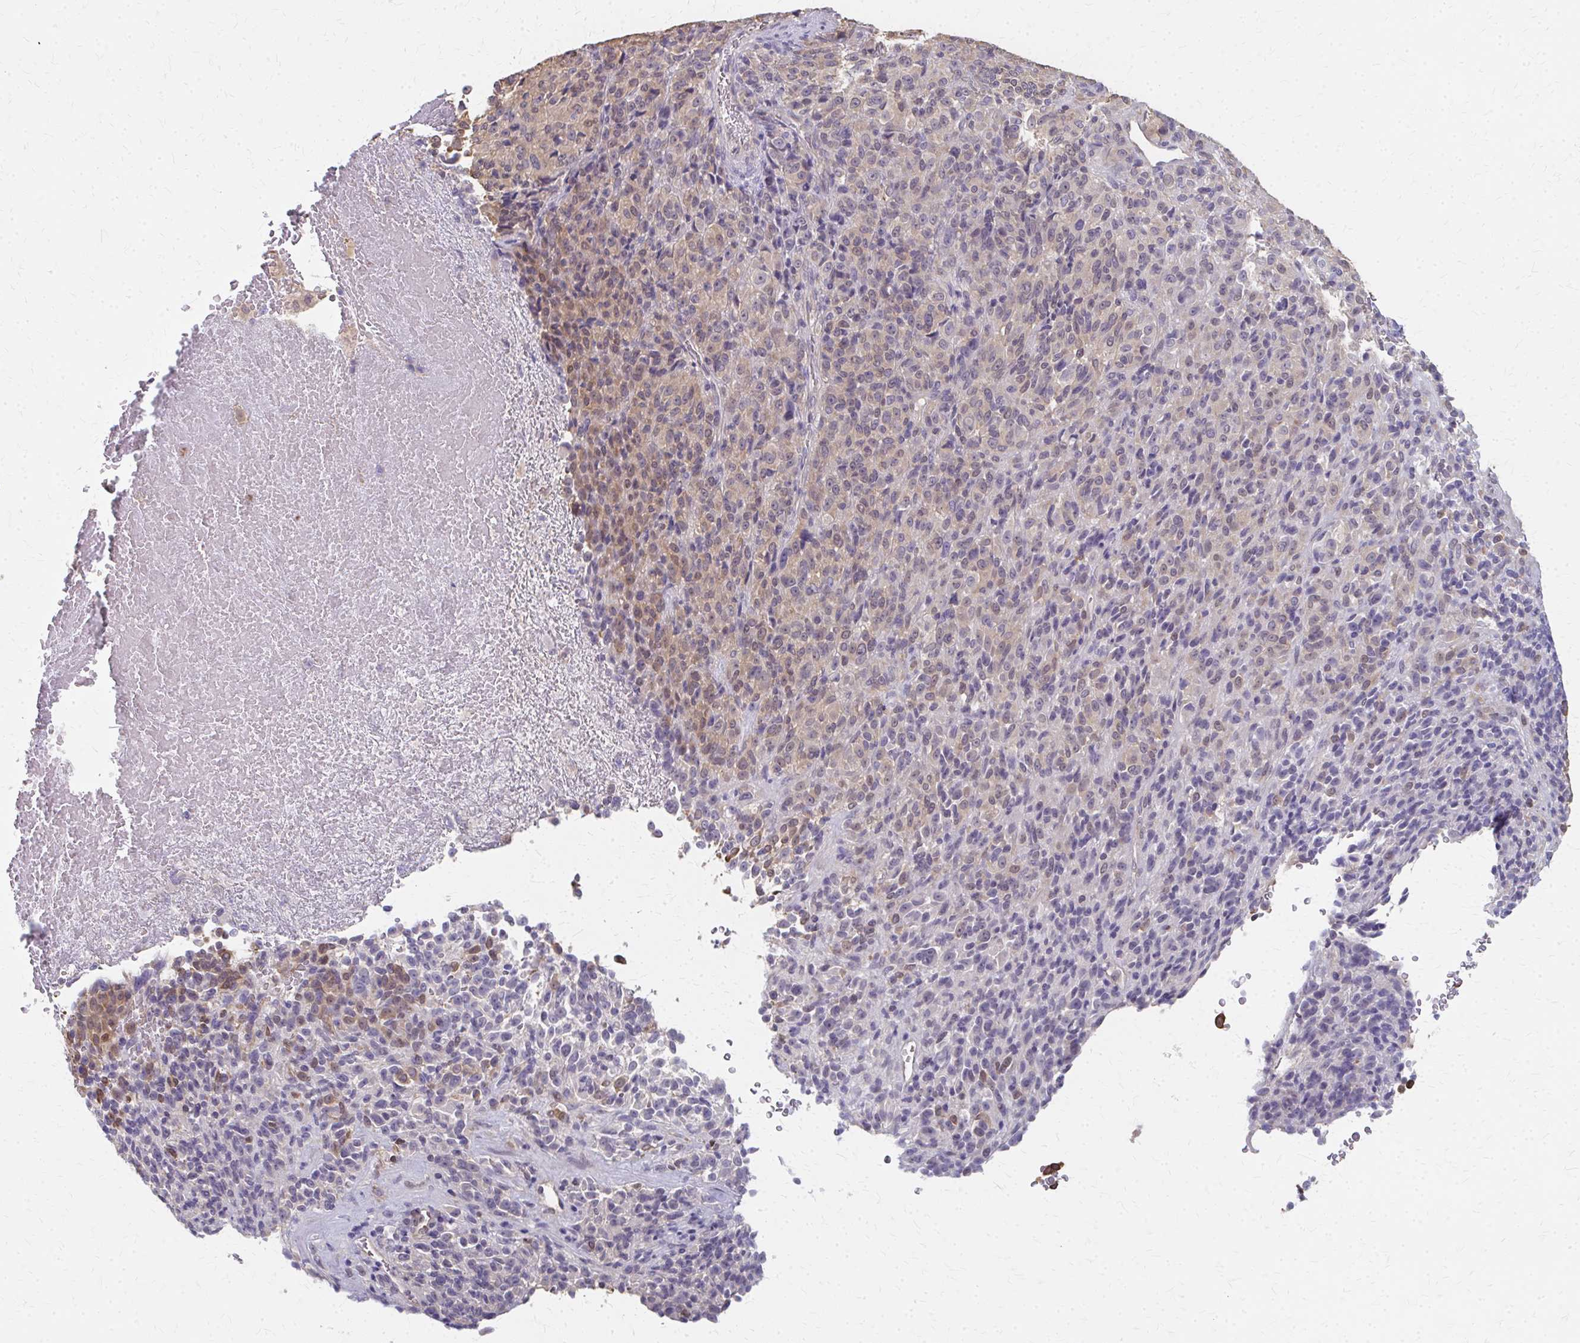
{"staining": {"intensity": "weak", "quantity": "25%-75%", "location": "cytoplasmic/membranous"}, "tissue": "melanoma", "cell_type": "Tumor cells", "image_type": "cancer", "snomed": [{"axis": "morphology", "description": "Malignant melanoma, Metastatic site"}, {"axis": "topography", "description": "Brain"}], "caption": "Immunohistochemical staining of human malignant melanoma (metastatic site) exhibits weak cytoplasmic/membranous protein expression in approximately 25%-75% of tumor cells.", "gene": "RABGAP1L", "patient": {"sex": "female", "age": 56}}